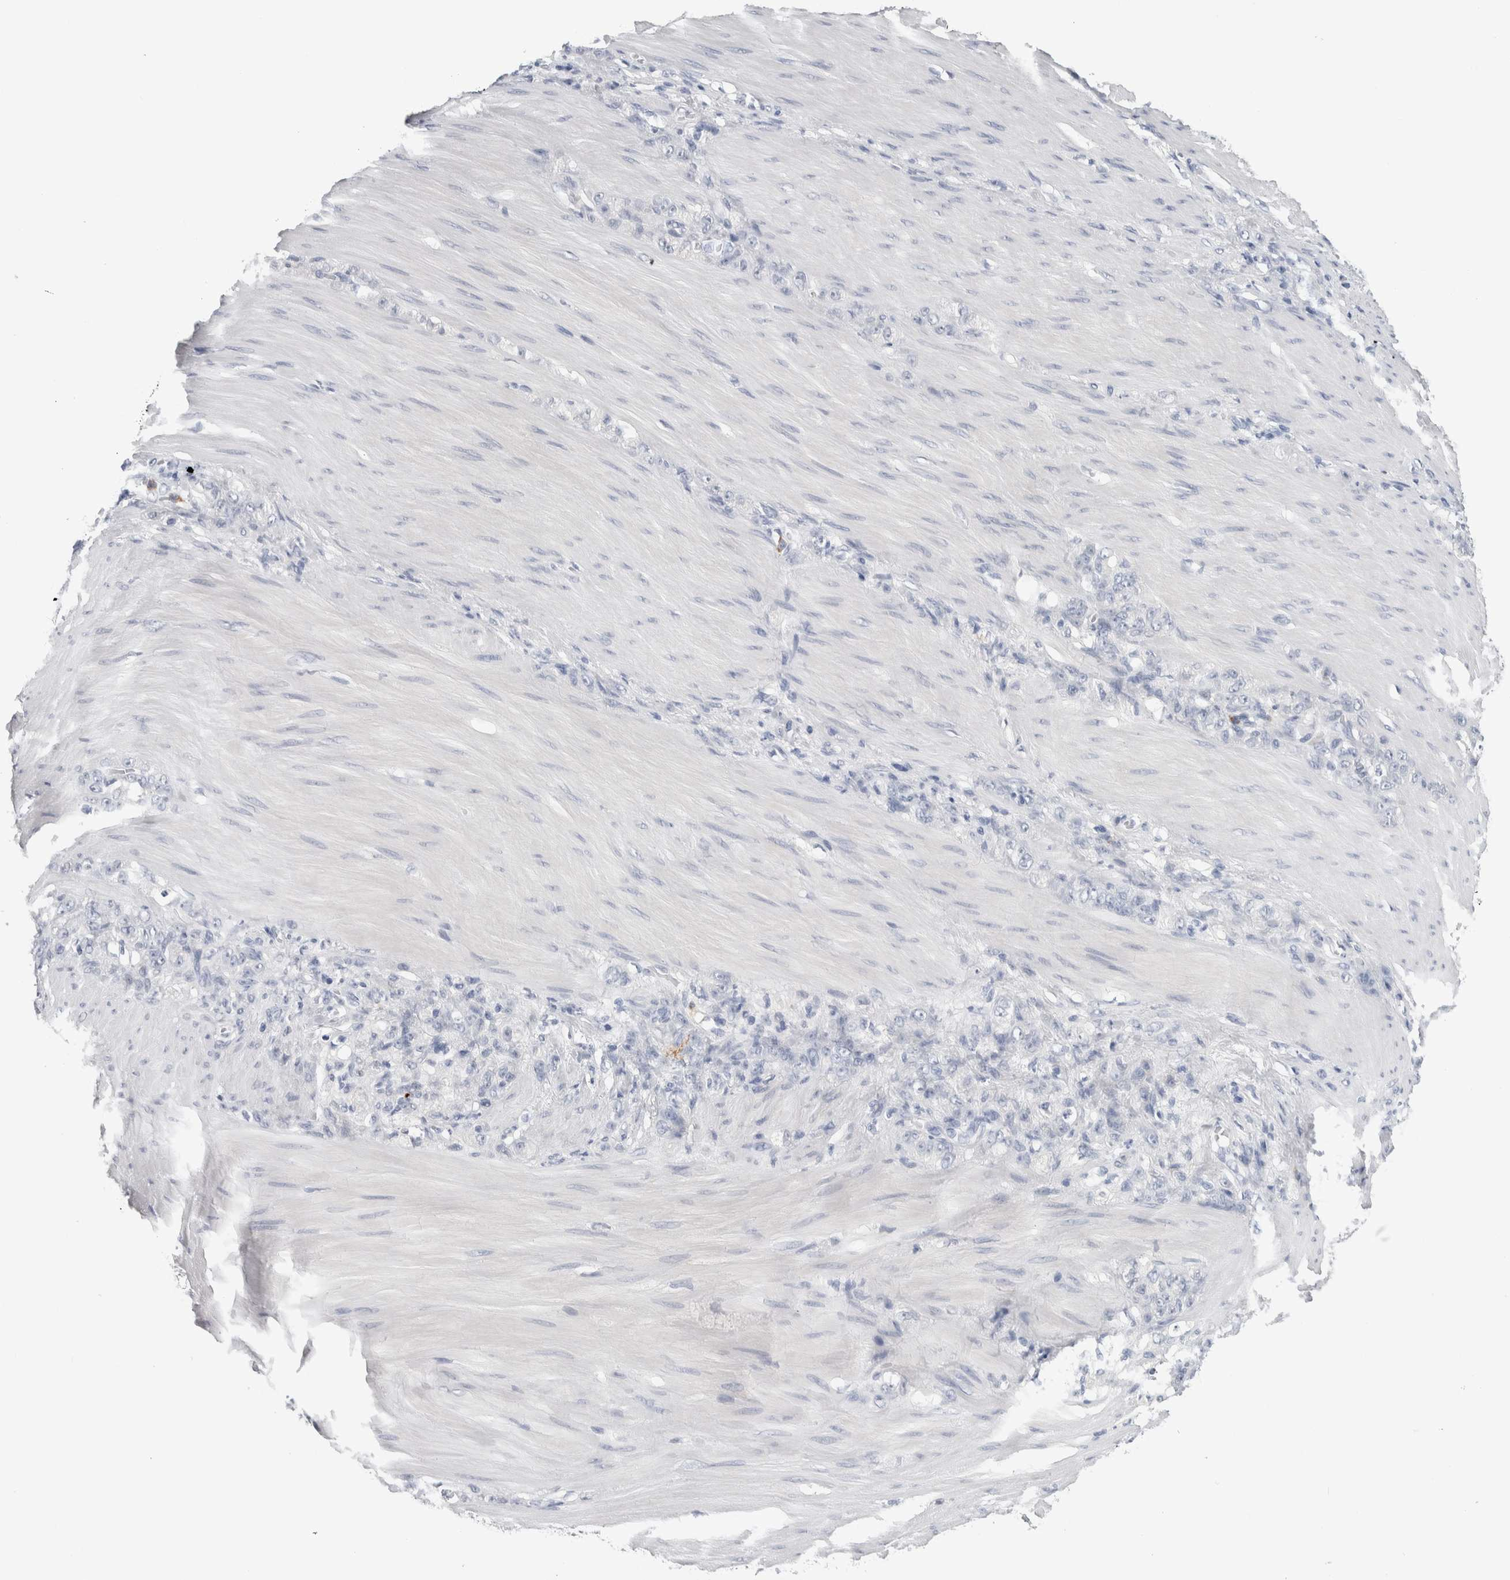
{"staining": {"intensity": "negative", "quantity": "none", "location": "none"}, "tissue": "stomach cancer", "cell_type": "Tumor cells", "image_type": "cancer", "snomed": [{"axis": "morphology", "description": "Normal tissue, NOS"}, {"axis": "morphology", "description": "Adenocarcinoma, NOS"}, {"axis": "topography", "description": "Stomach"}], "caption": "Stomach cancer (adenocarcinoma) was stained to show a protein in brown. There is no significant expression in tumor cells.", "gene": "LURAP1L", "patient": {"sex": "male", "age": 82}}